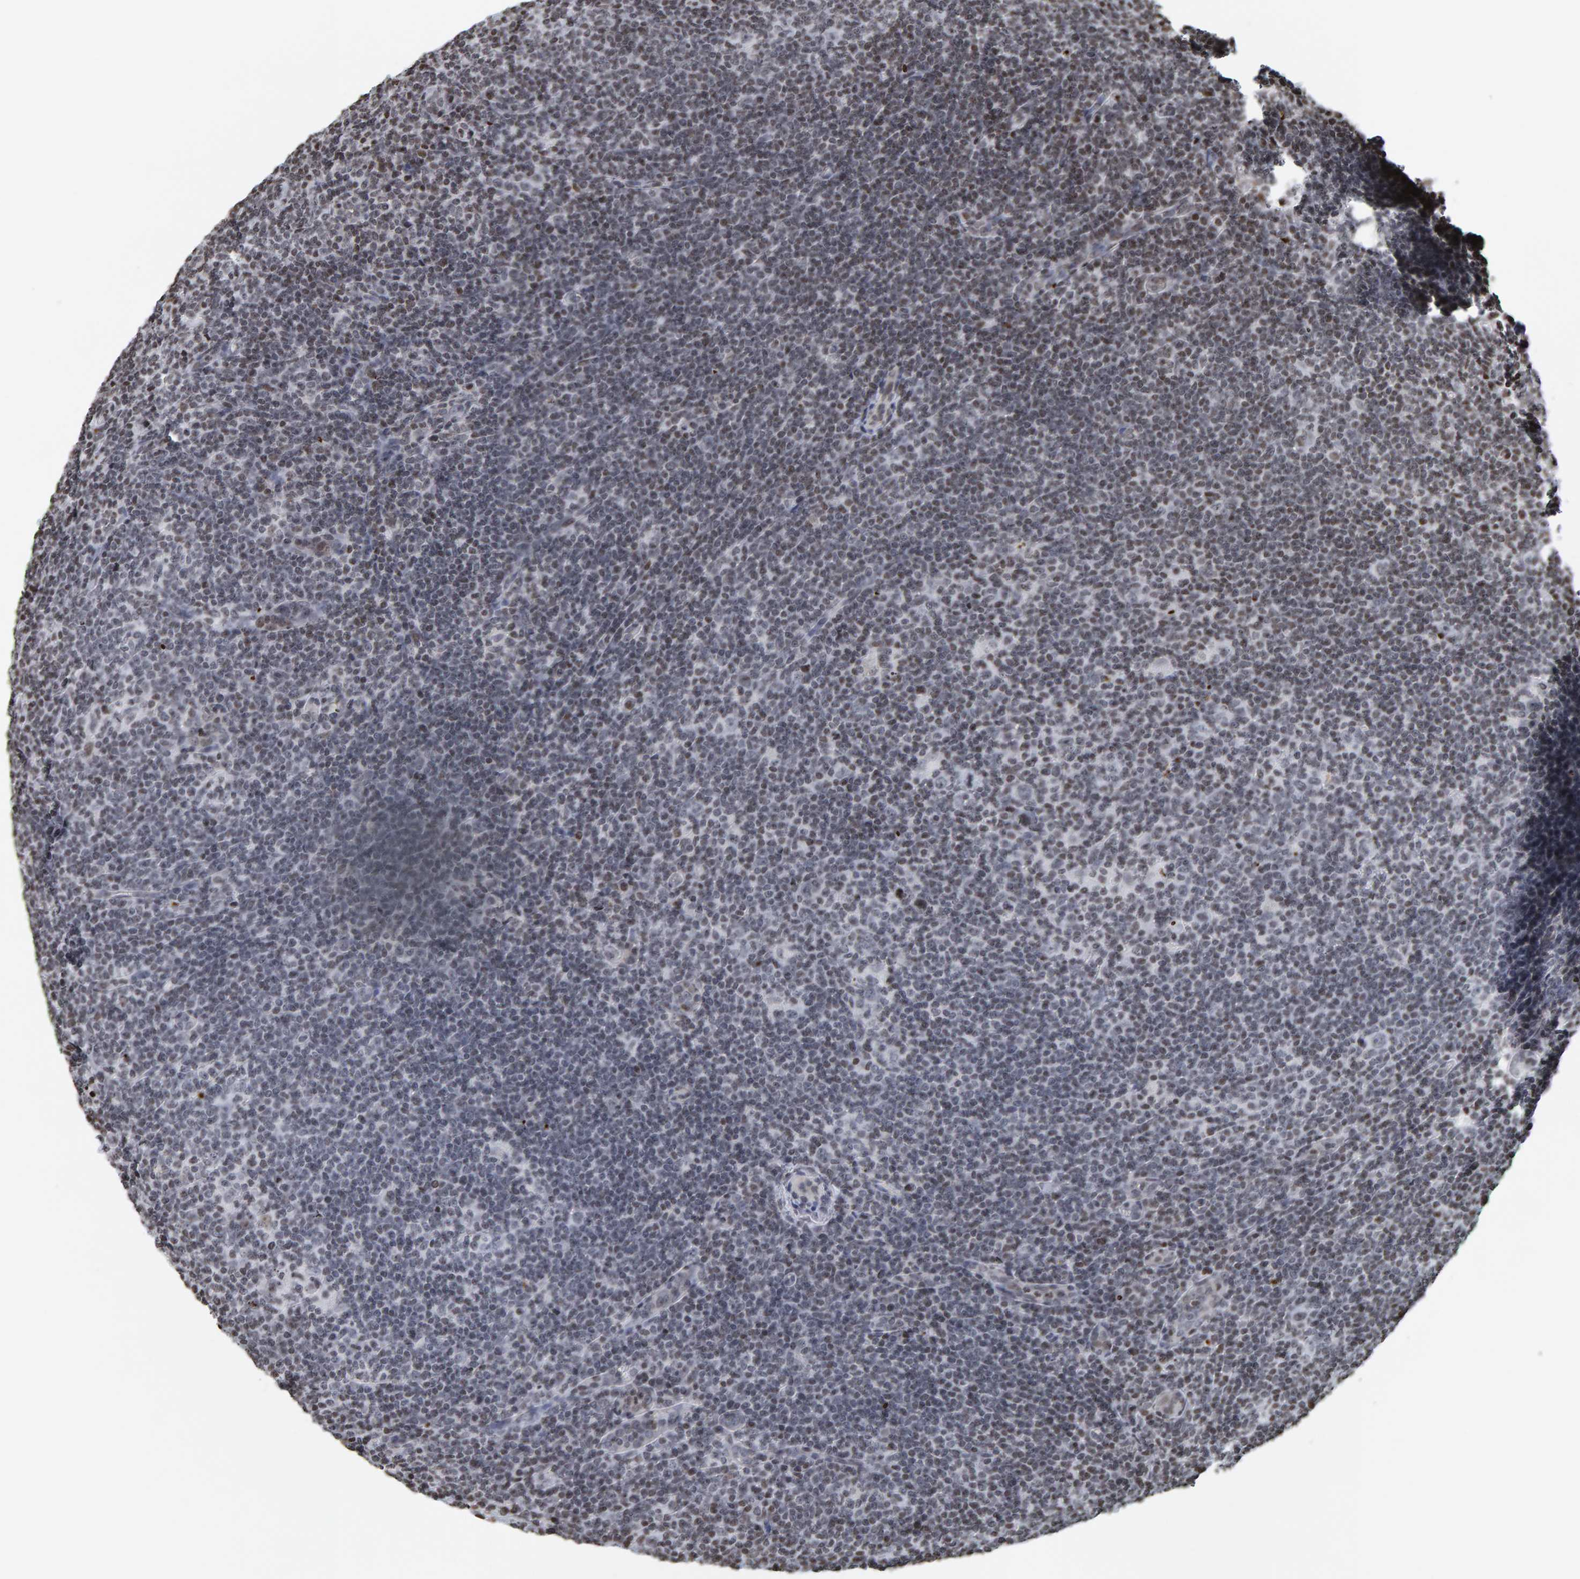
{"staining": {"intensity": "negative", "quantity": "none", "location": "none"}, "tissue": "lymphoma", "cell_type": "Tumor cells", "image_type": "cancer", "snomed": [{"axis": "morphology", "description": "Hodgkin's disease, NOS"}, {"axis": "topography", "description": "Lymph node"}], "caption": "A micrograph of human lymphoma is negative for staining in tumor cells.", "gene": "BRF2", "patient": {"sex": "female", "age": 57}}